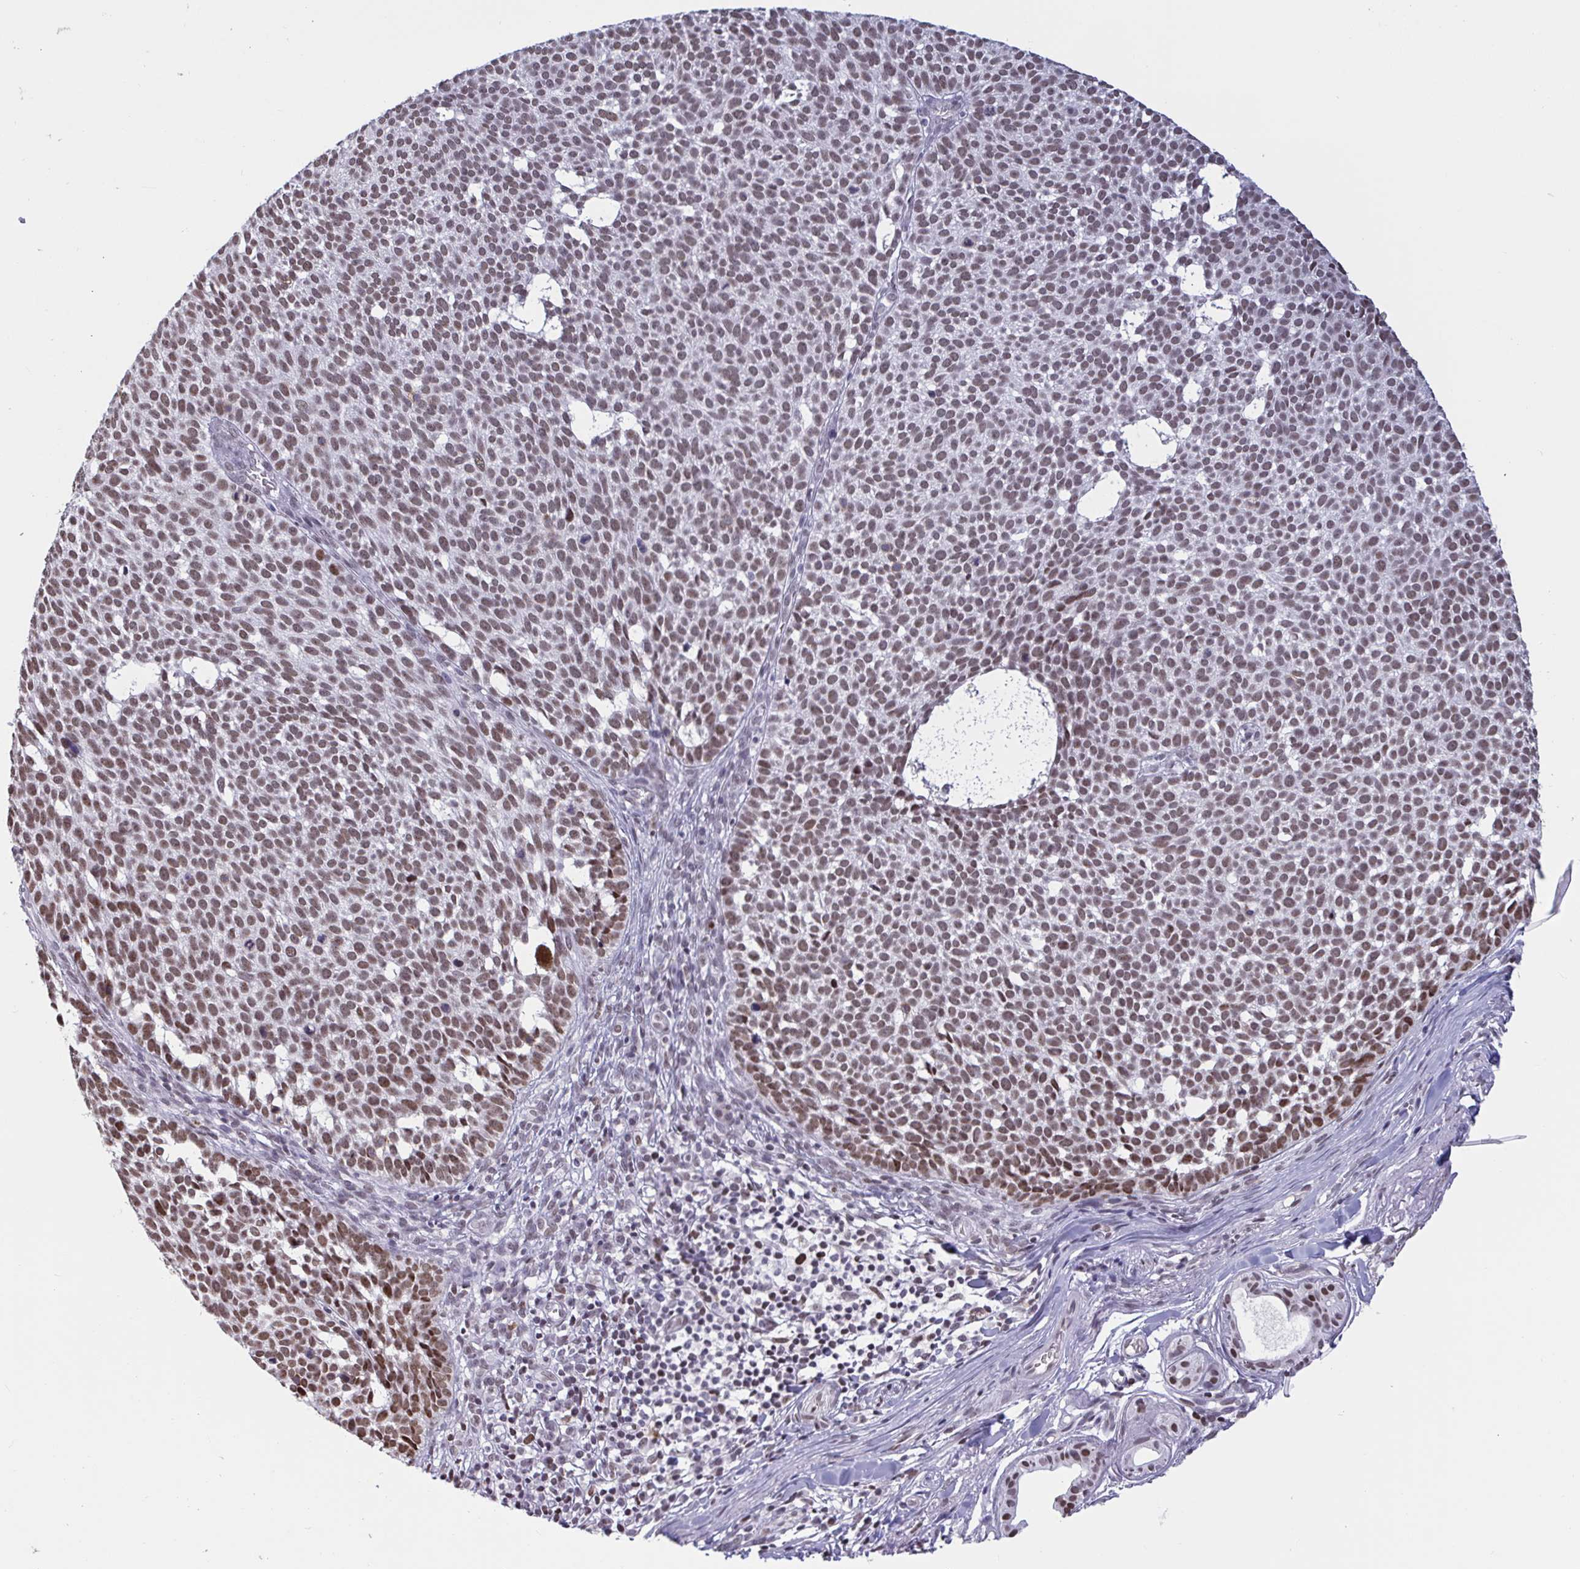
{"staining": {"intensity": "moderate", "quantity": ">75%", "location": "nuclear"}, "tissue": "skin cancer", "cell_type": "Tumor cells", "image_type": "cancer", "snomed": [{"axis": "morphology", "description": "Basal cell carcinoma"}, {"axis": "topography", "description": "Skin"}], "caption": "Immunohistochemical staining of skin cancer reveals moderate nuclear protein expression in about >75% of tumor cells.", "gene": "CBFA2T2", "patient": {"sex": "male", "age": 63}}